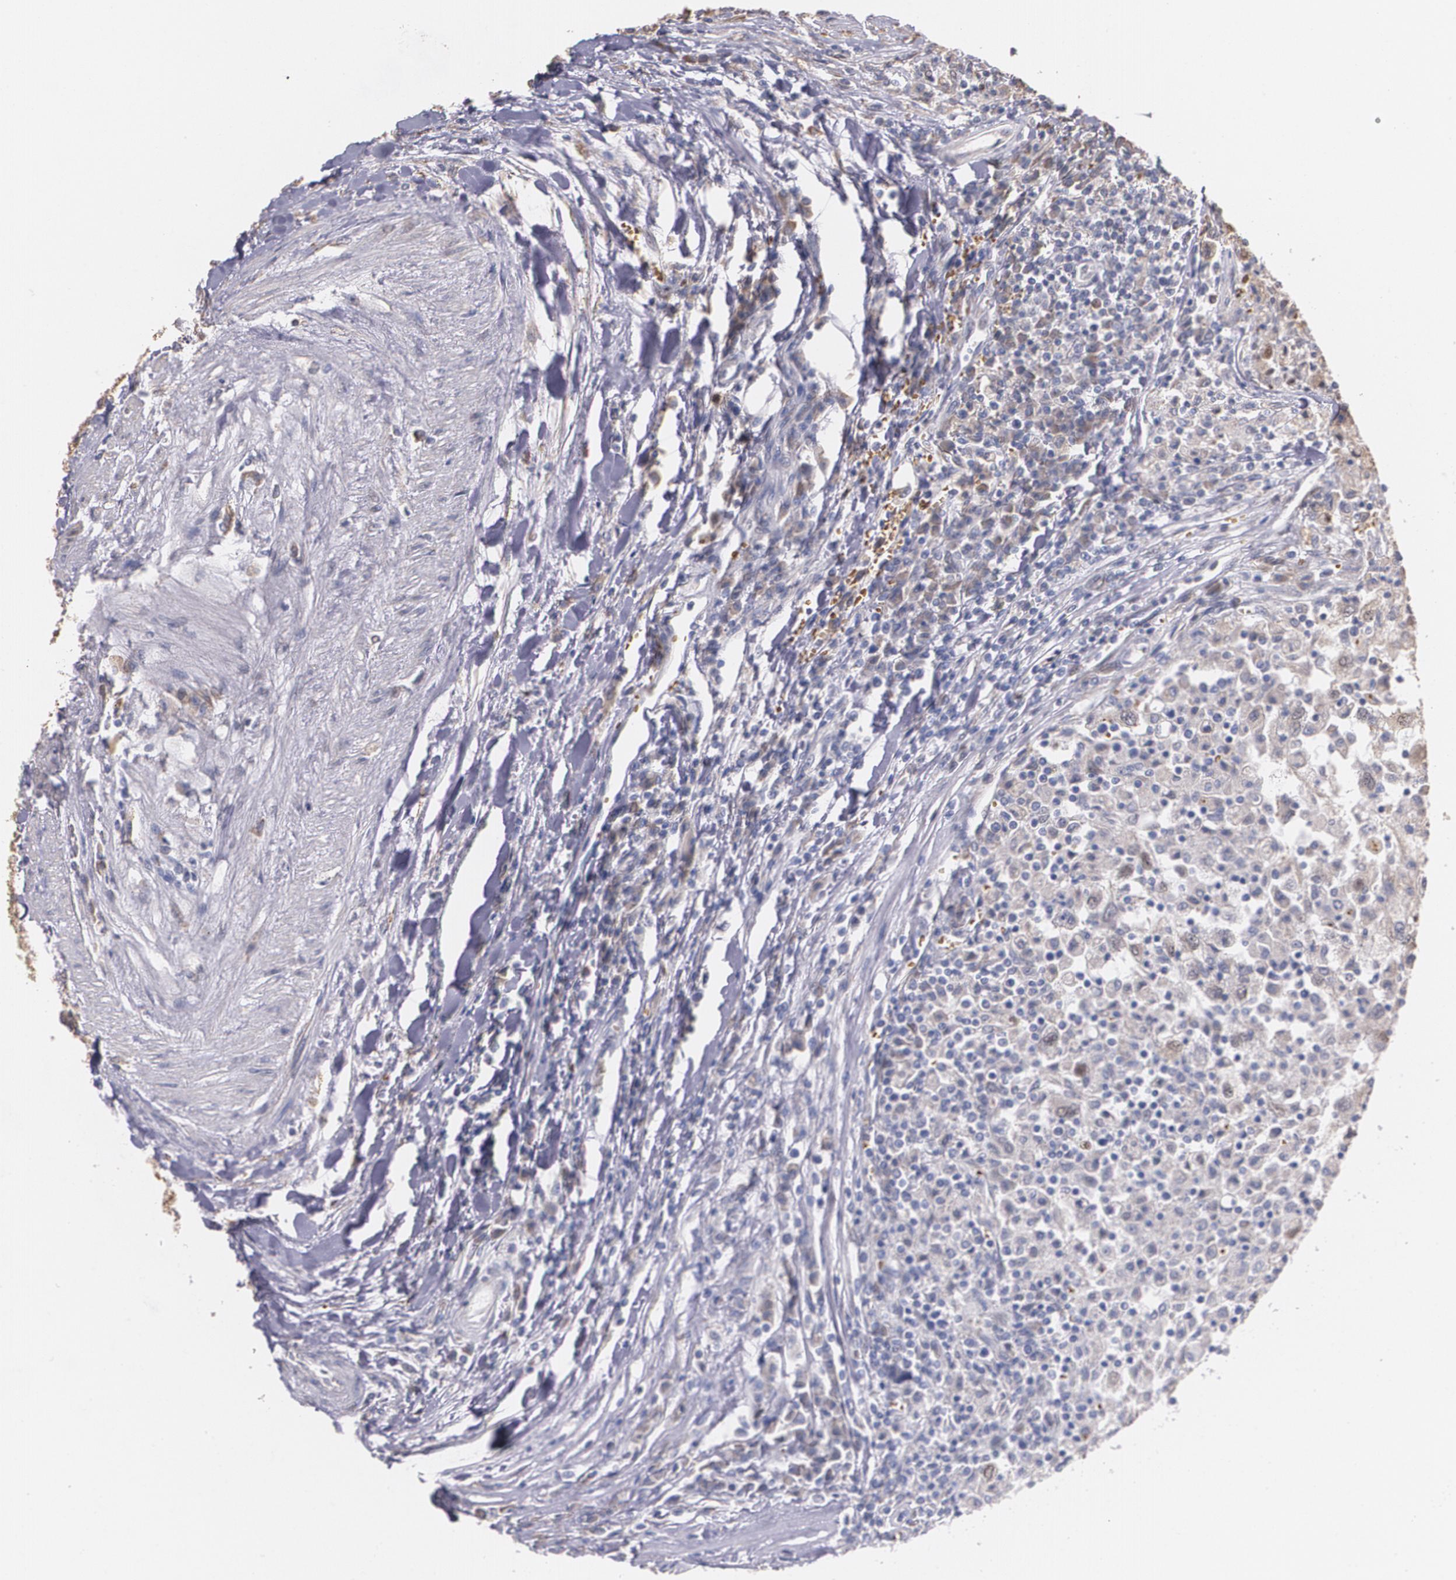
{"staining": {"intensity": "weak", "quantity": "25%-75%", "location": "cytoplasmic/membranous"}, "tissue": "renal cancer", "cell_type": "Tumor cells", "image_type": "cancer", "snomed": [{"axis": "morphology", "description": "Normal tissue, NOS"}, {"axis": "morphology", "description": "Adenocarcinoma, NOS"}, {"axis": "topography", "description": "Kidney"}], "caption": "High-magnification brightfield microscopy of renal adenocarcinoma stained with DAB (brown) and counterstained with hematoxylin (blue). tumor cells exhibit weak cytoplasmic/membranous expression is present in about25%-75% of cells.", "gene": "ATF3", "patient": {"sex": "male", "age": 71}}